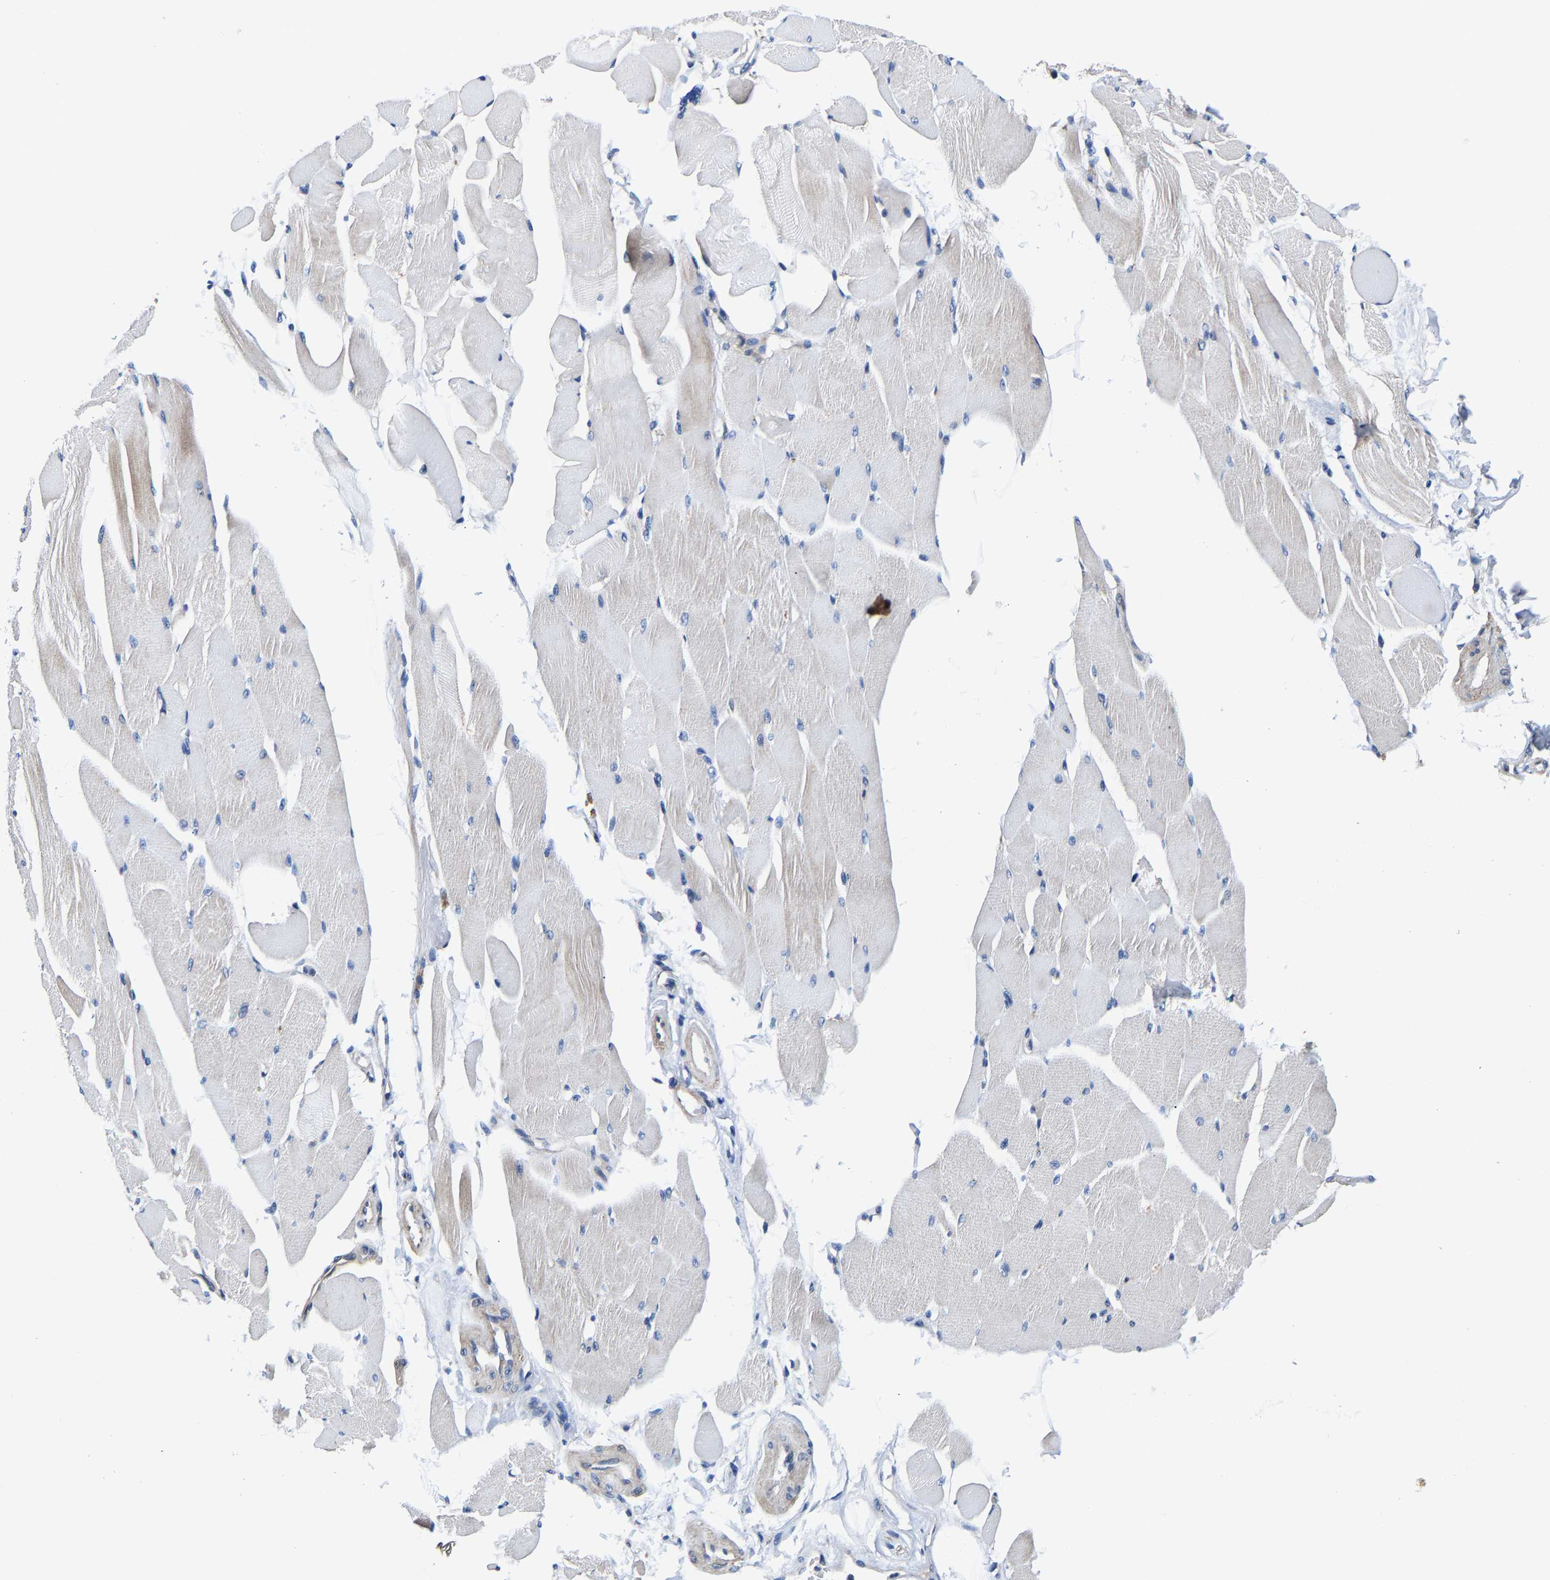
{"staining": {"intensity": "weak", "quantity": "<25%", "location": "cytoplasmic/membranous"}, "tissue": "skeletal muscle", "cell_type": "Myocytes", "image_type": "normal", "snomed": [{"axis": "morphology", "description": "Normal tissue, NOS"}, {"axis": "topography", "description": "Skeletal muscle"}, {"axis": "topography", "description": "Peripheral nerve tissue"}], "caption": "Unremarkable skeletal muscle was stained to show a protein in brown. There is no significant expression in myocytes.", "gene": "SLC12A2", "patient": {"sex": "female", "age": 84}}